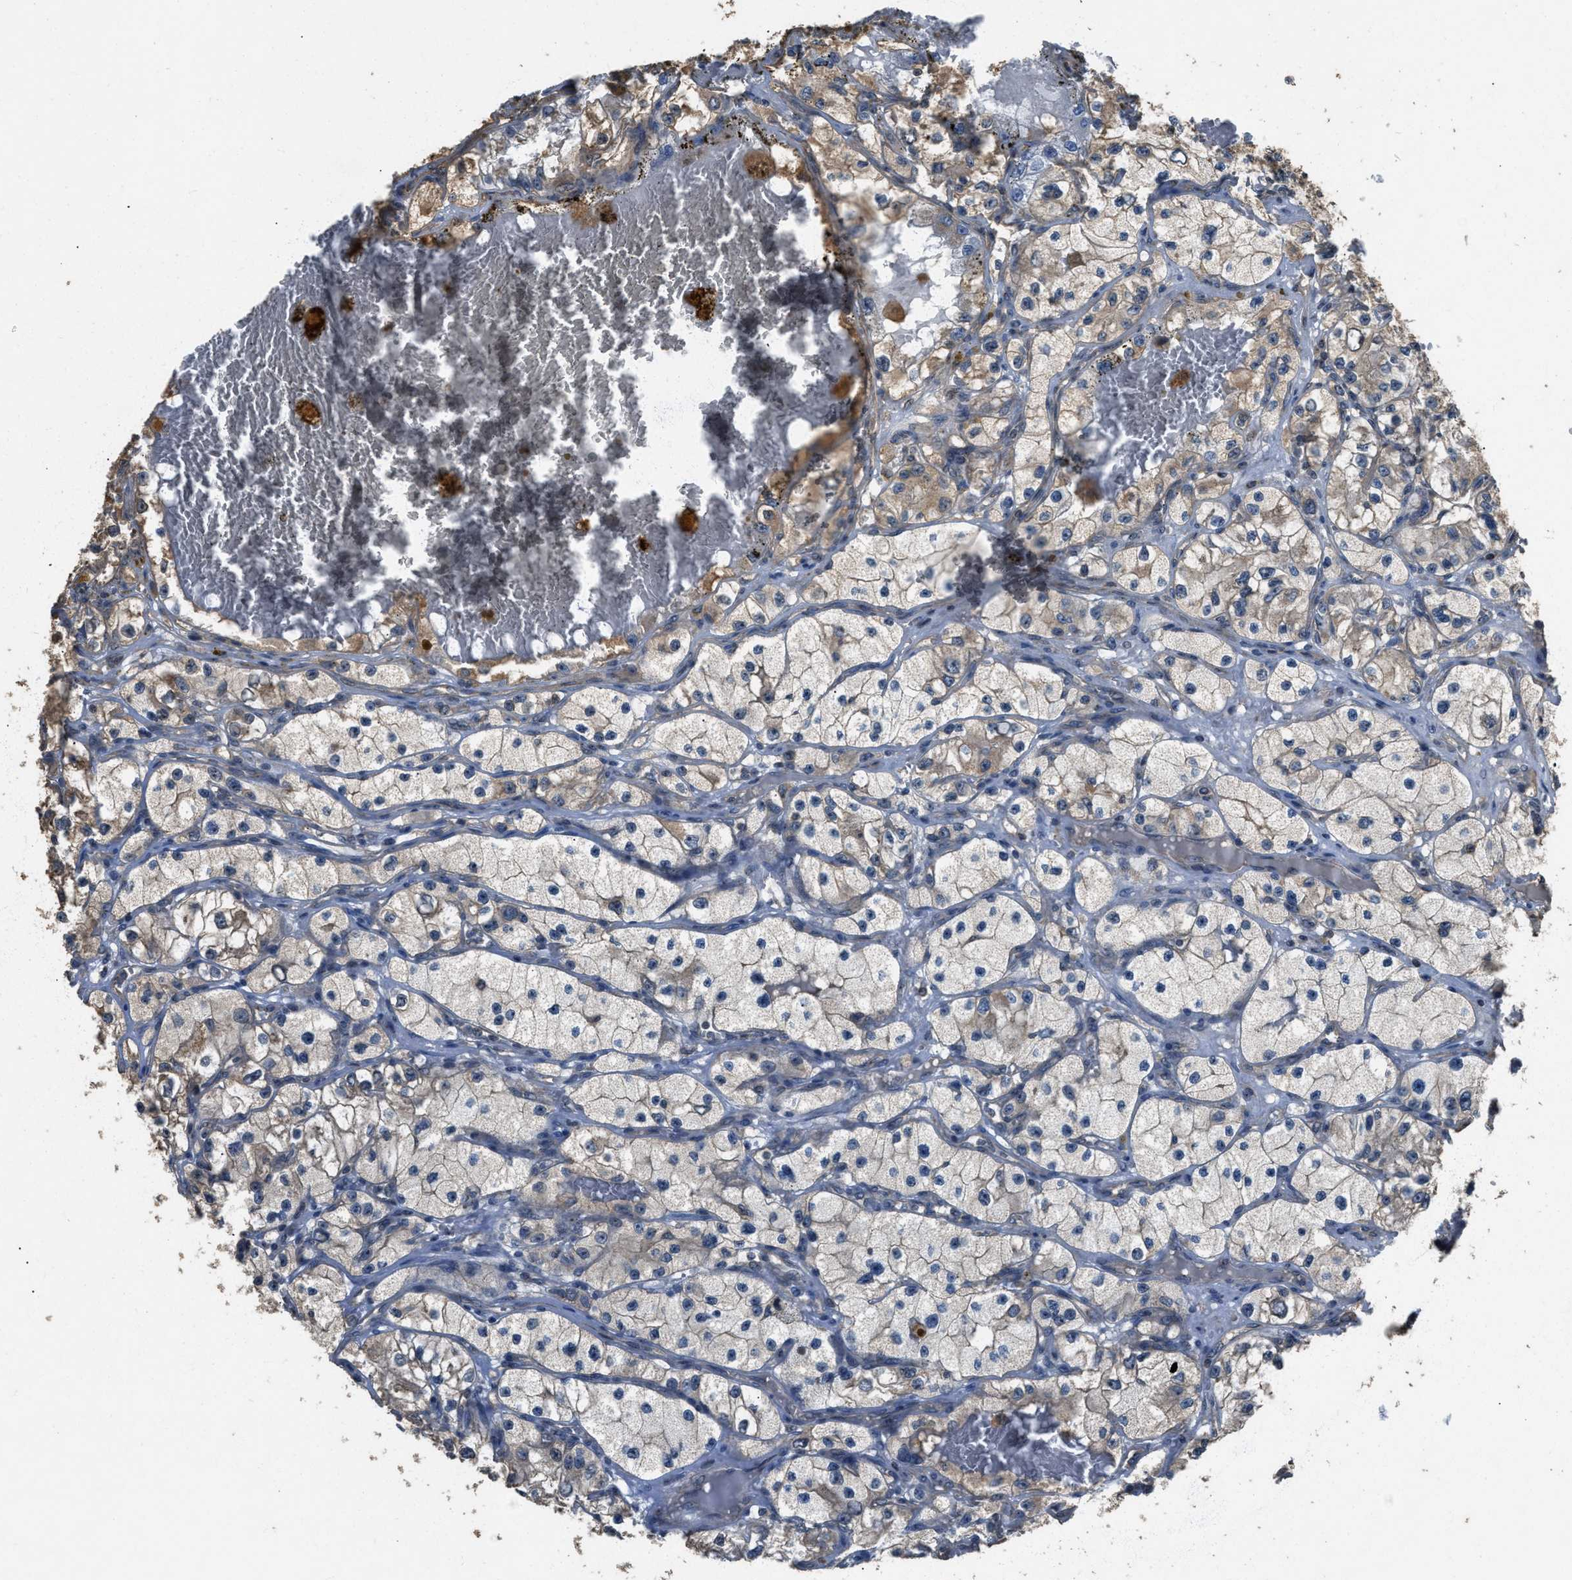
{"staining": {"intensity": "moderate", "quantity": "25%-75%", "location": "cytoplasmic/membranous"}, "tissue": "renal cancer", "cell_type": "Tumor cells", "image_type": "cancer", "snomed": [{"axis": "morphology", "description": "Adenocarcinoma, NOS"}, {"axis": "topography", "description": "Kidney"}], "caption": "There is medium levels of moderate cytoplasmic/membranous positivity in tumor cells of renal adenocarcinoma, as demonstrated by immunohistochemical staining (brown color).", "gene": "DENND6B", "patient": {"sex": "female", "age": 57}}